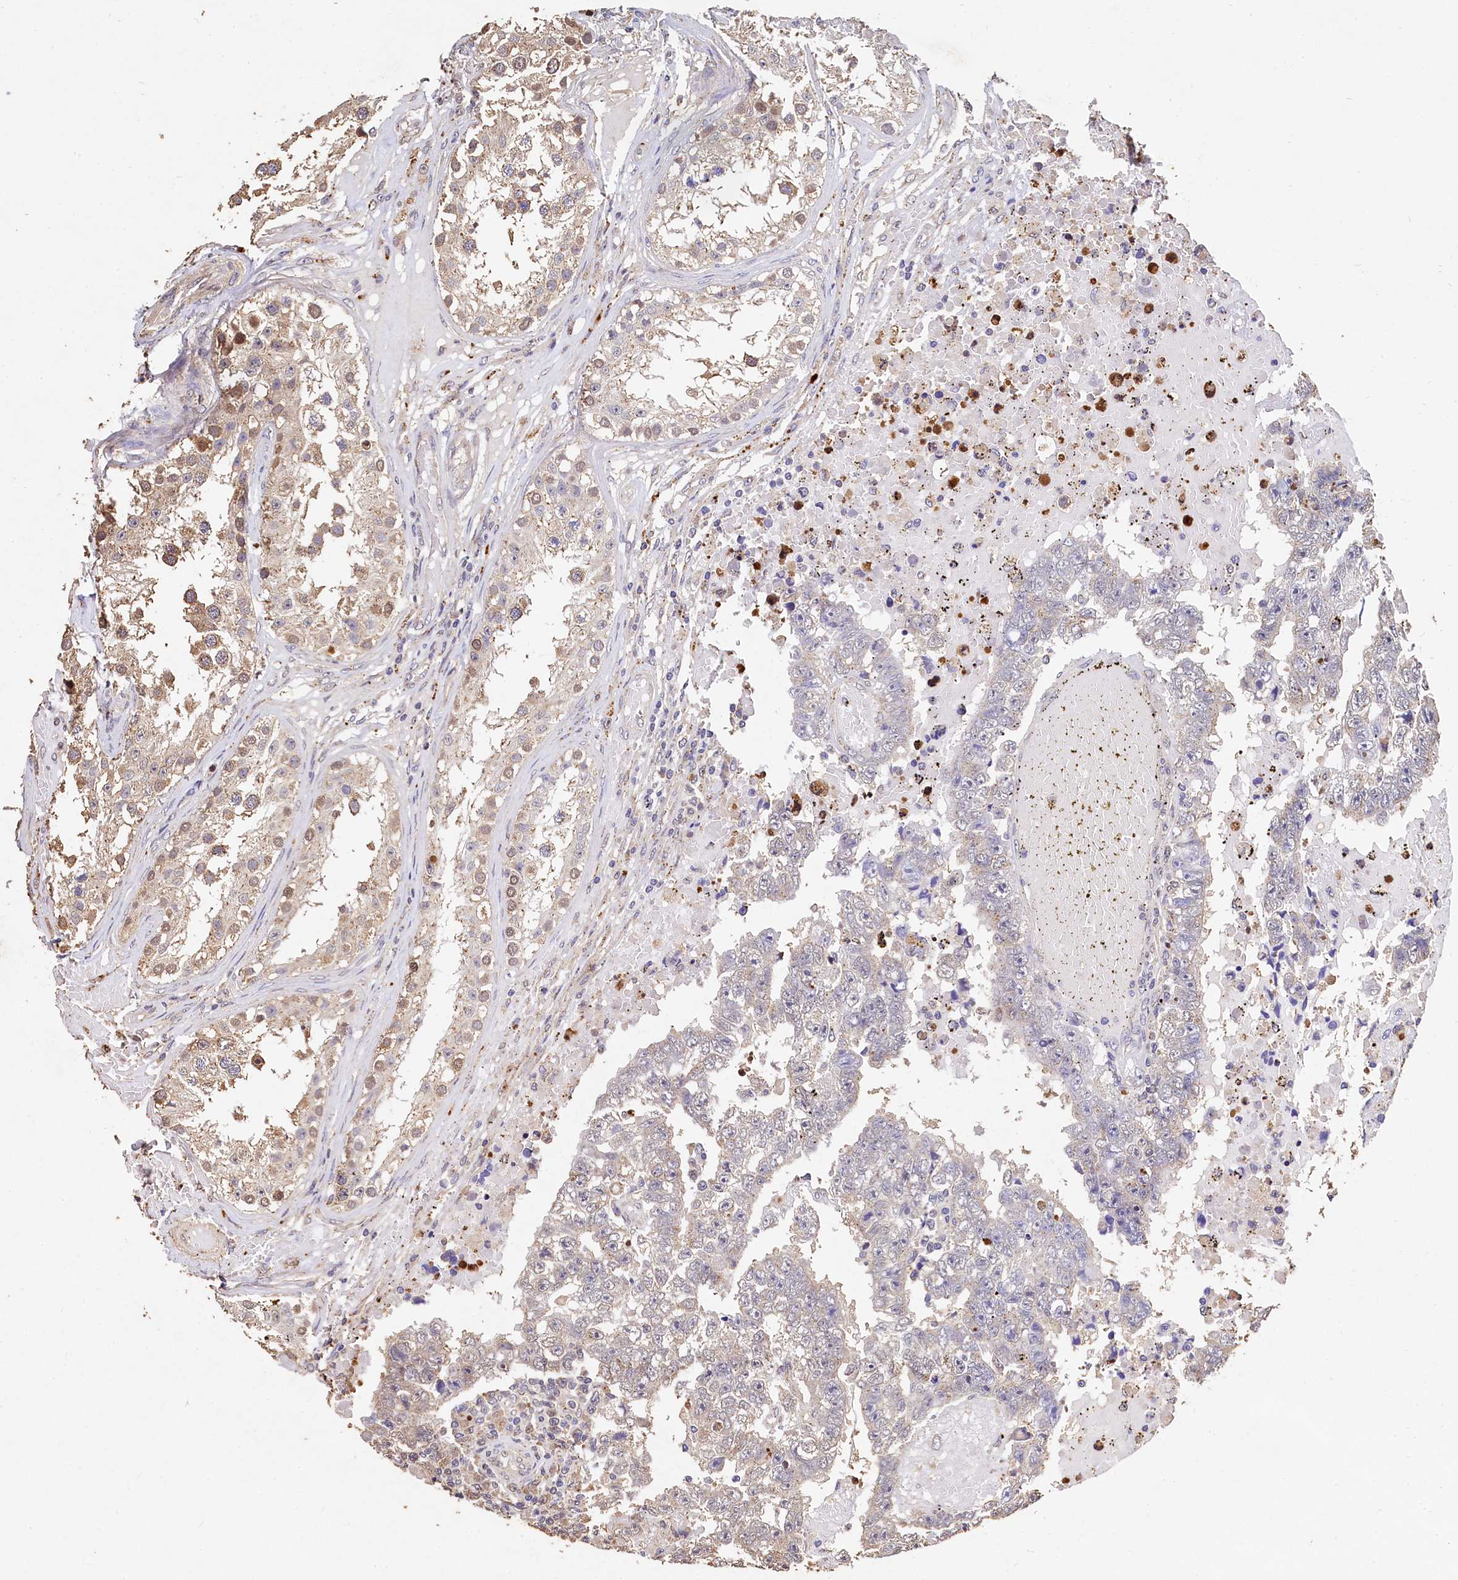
{"staining": {"intensity": "negative", "quantity": "none", "location": "none"}, "tissue": "testis cancer", "cell_type": "Tumor cells", "image_type": "cancer", "snomed": [{"axis": "morphology", "description": "Carcinoma, Embryonal, NOS"}, {"axis": "topography", "description": "Testis"}], "caption": "Immunohistochemical staining of human testis embryonal carcinoma demonstrates no significant staining in tumor cells.", "gene": "LSM4", "patient": {"sex": "male", "age": 25}}